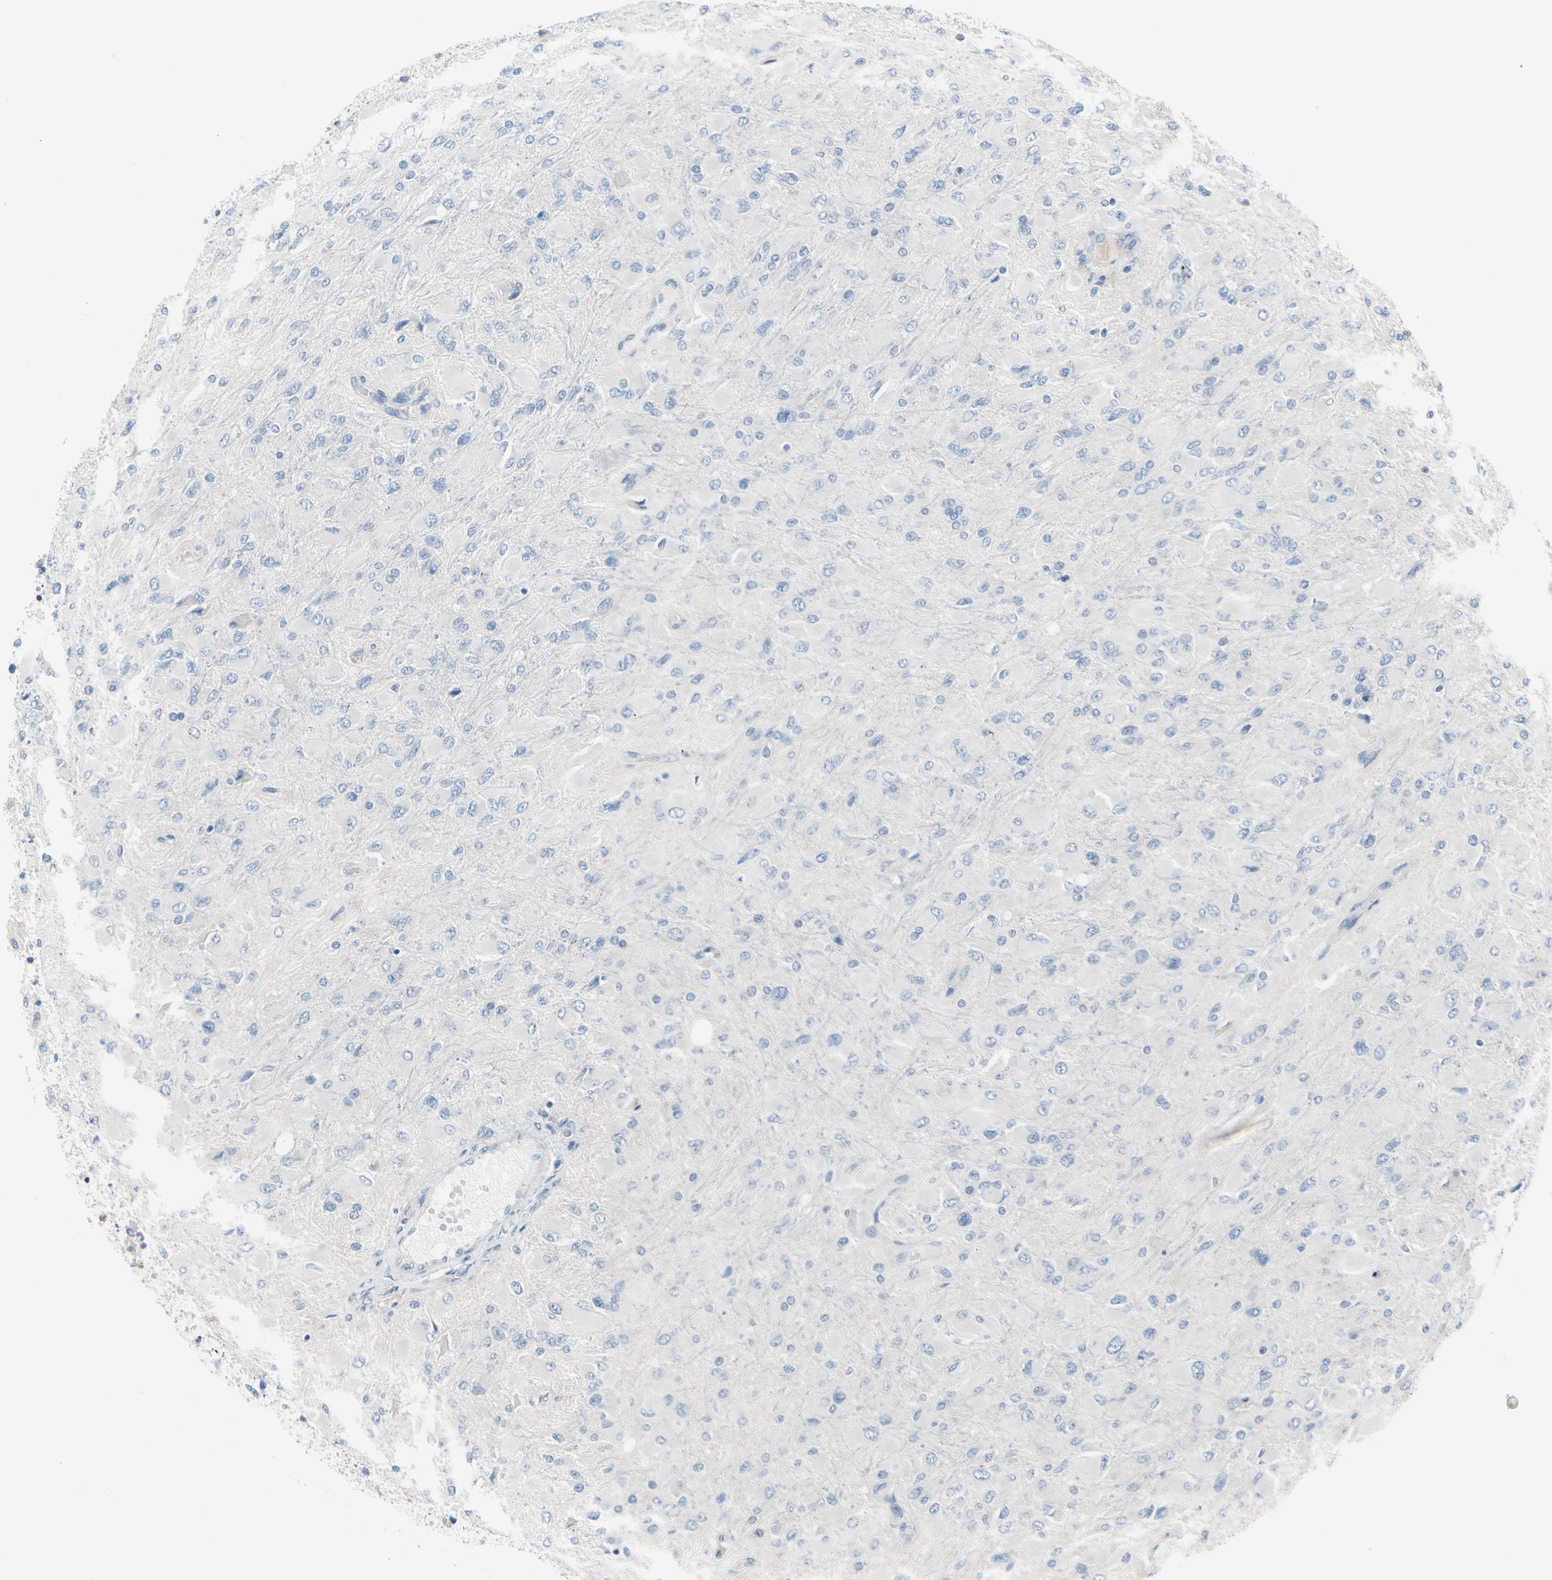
{"staining": {"intensity": "negative", "quantity": "none", "location": "none"}, "tissue": "glioma", "cell_type": "Tumor cells", "image_type": "cancer", "snomed": [{"axis": "morphology", "description": "Glioma, malignant, High grade"}, {"axis": "topography", "description": "Cerebral cortex"}], "caption": "IHC of human malignant glioma (high-grade) reveals no expression in tumor cells. (Immunohistochemistry (ihc), brightfield microscopy, high magnification).", "gene": "PGR", "patient": {"sex": "female", "age": 36}}